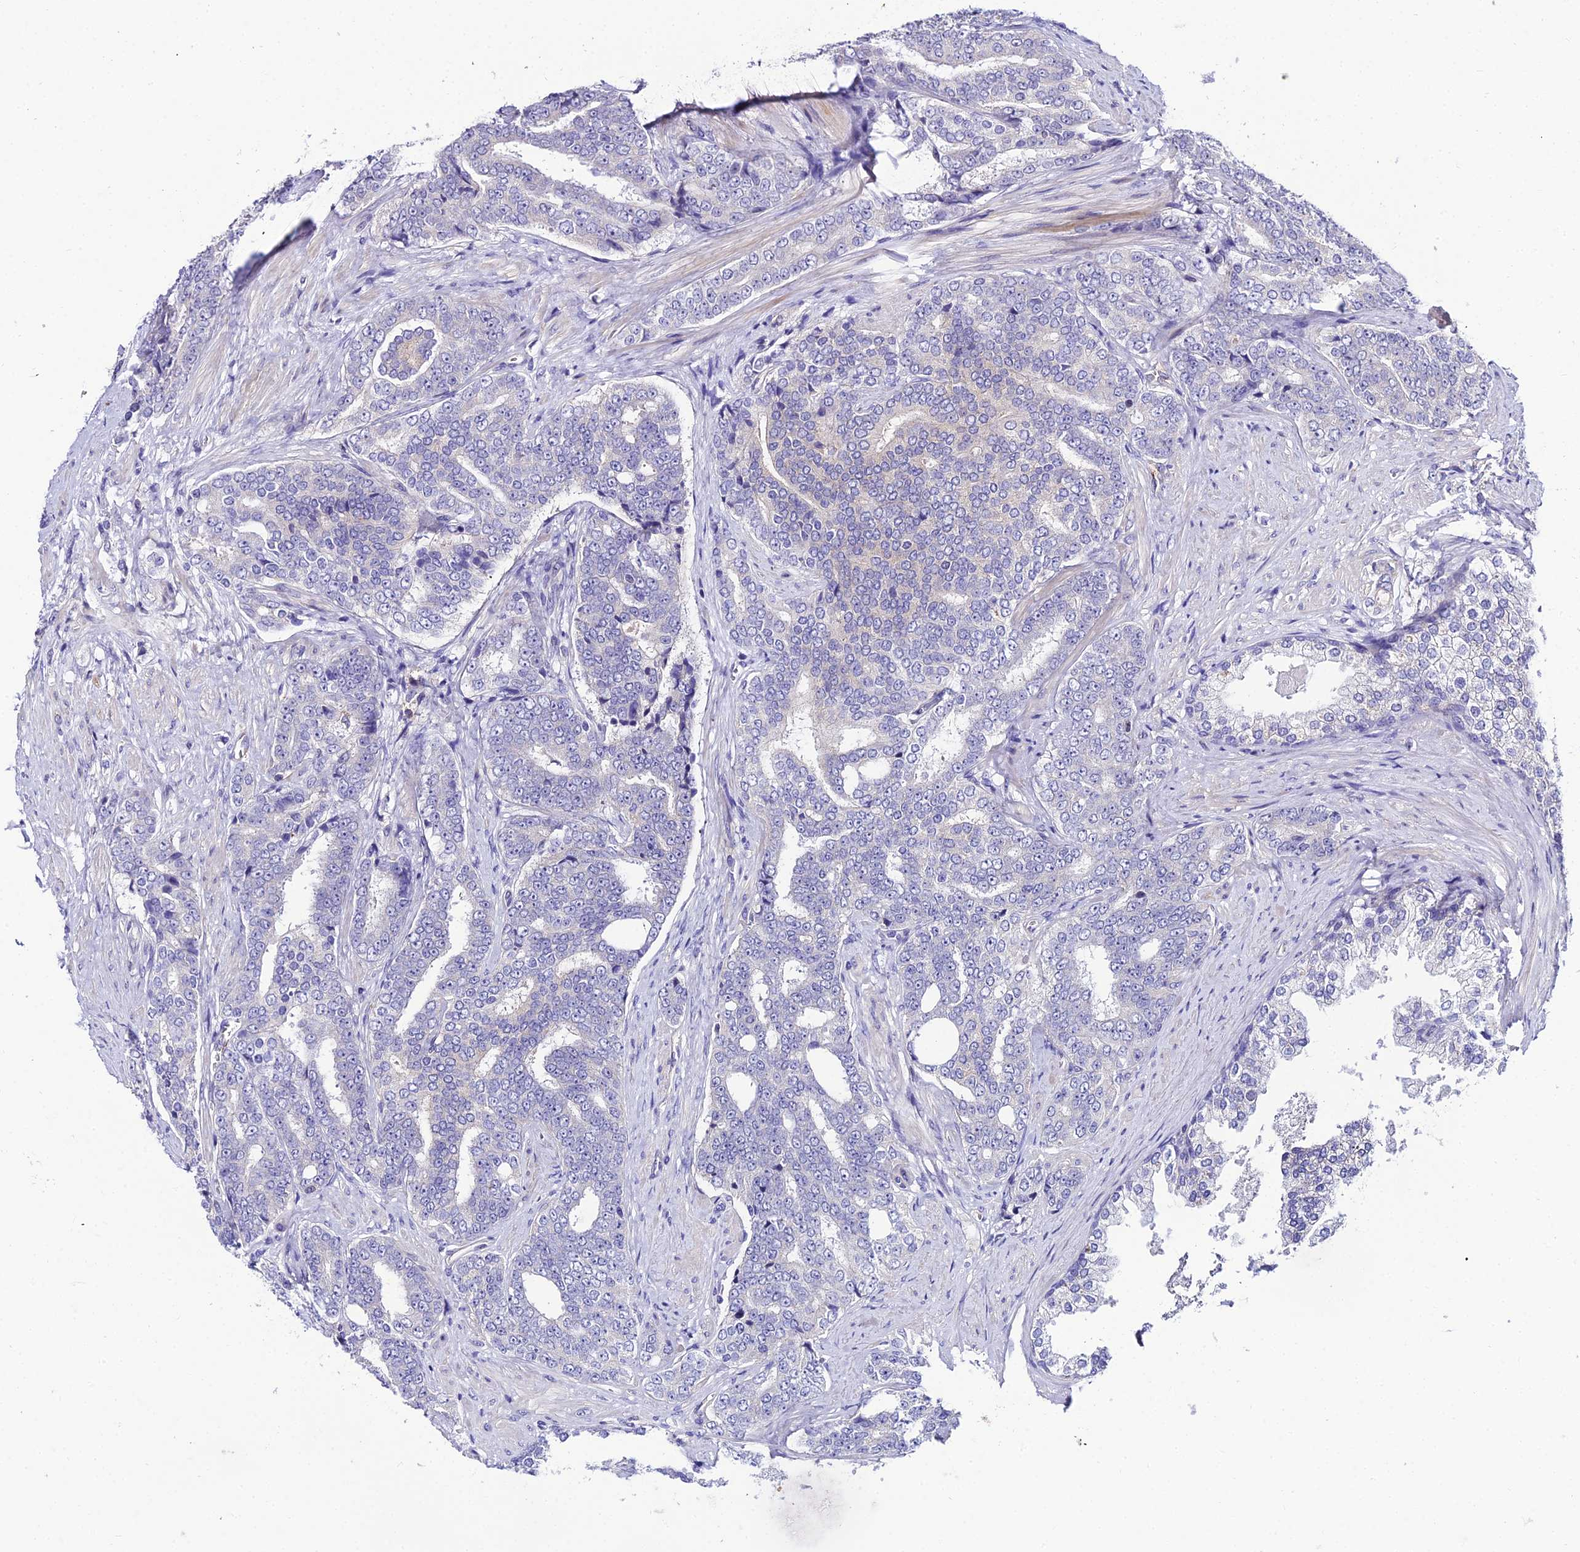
{"staining": {"intensity": "negative", "quantity": "none", "location": "none"}, "tissue": "prostate cancer", "cell_type": "Tumor cells", "image_type": "cancer", "snomed": [{"axis": "morphology", "description": "Adenocarcinoma, High grade"}, {"axis": "topography", "description": "Prostate"}], "caption": "Protein analysis of prostate cancer displays no significant positivity in tumor cells. The staining is performed using DAB brown chromogen with nuclei counter-stained in using hematoxylin.", "gene": "SHQ1", "patient": {"sex": "male", "age": 67}}